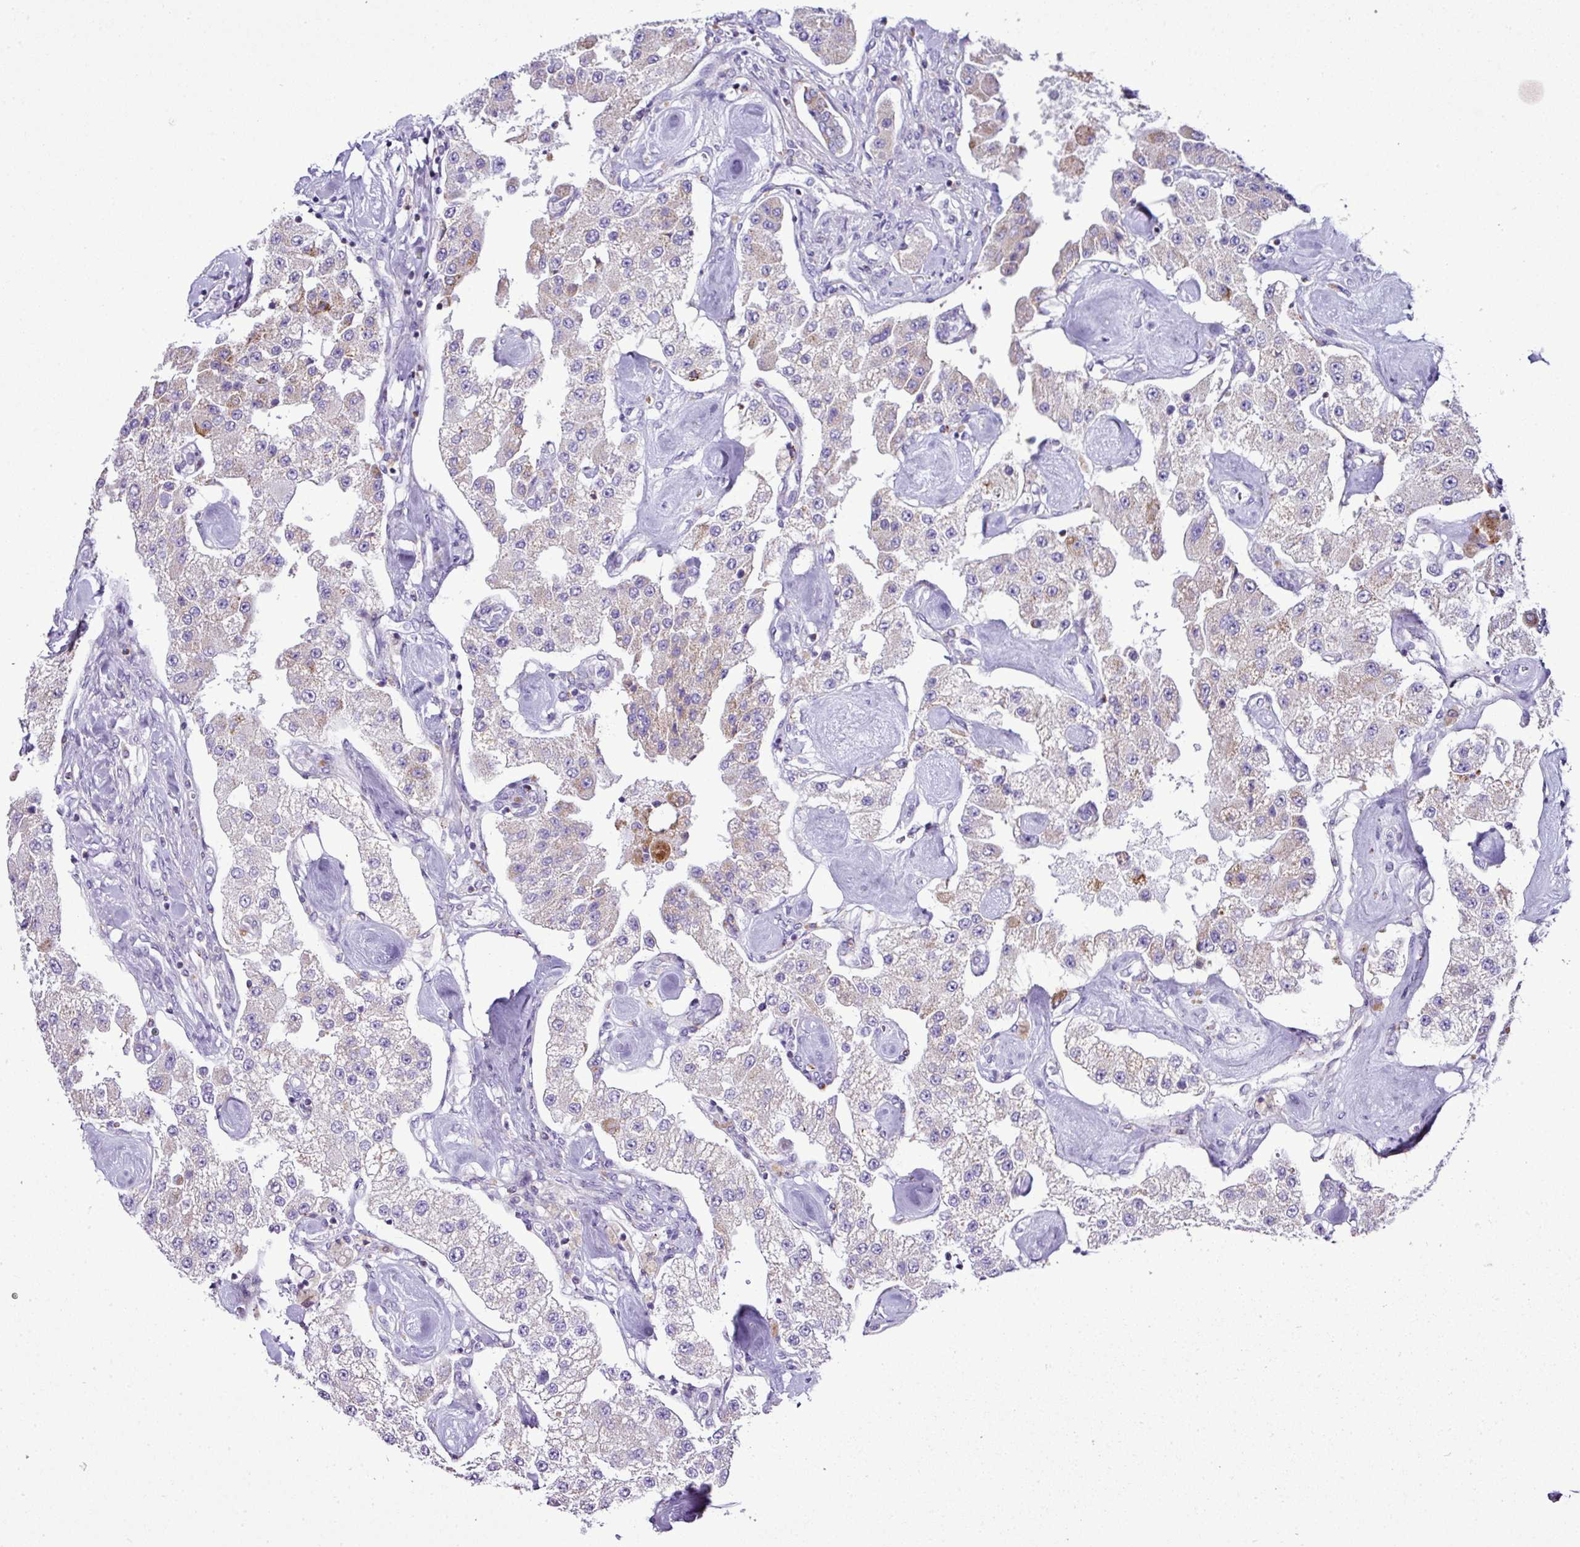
{"staining": {"intensity": "negative", "quantity": "none", "location": "none"}, "tissue": "carcinoid", "cell_type": "Tumor cells", "image_type": "cancer", "snomed": [{"axis": "morphology", "description": "Carcinoid, malignant, NOS"}, {"axis": "topography", "description": "Pancreas"}], "caption": "A photomicrograph of human carcinoid is negative for staining in tumor cells.", "gene": "PGAP4", "patient": {"sex": "male", "age": 41}}